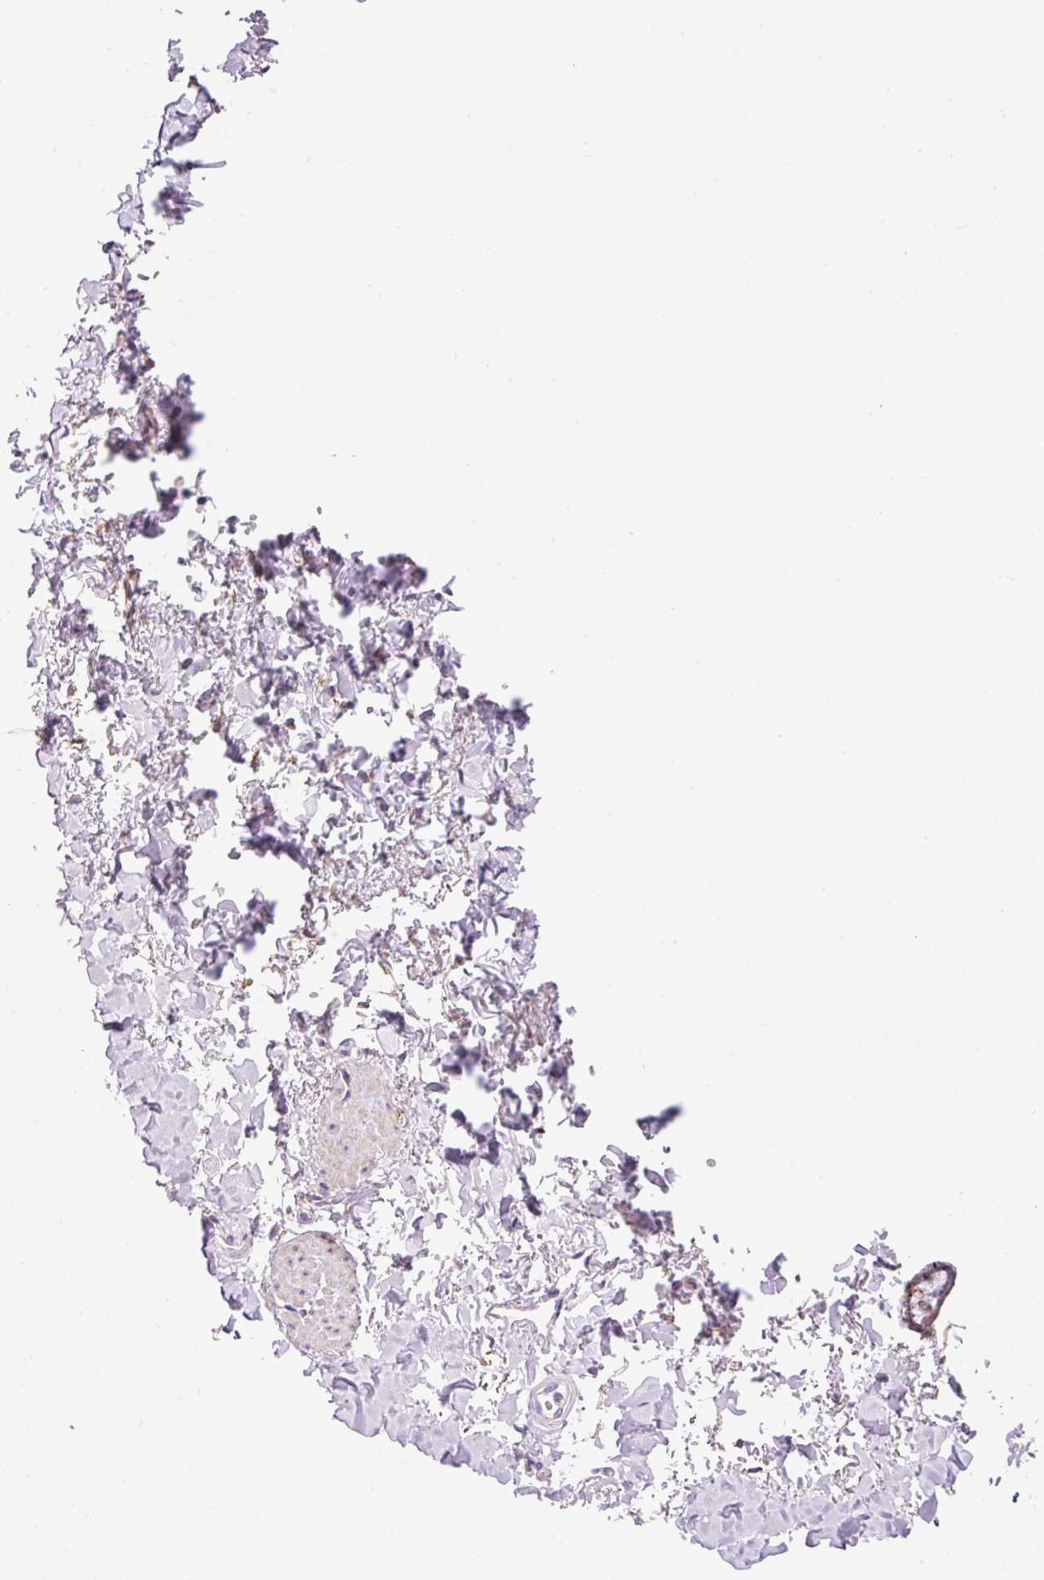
{"staining": {"intensity": "negative", "quantity": "none", "location": "none"}, "tissue": "adipose tissue", "cell_type": "Adipocytes", "image_type": "normal", "snomed": [{"axis": "morphology", "description": "Normal tissue, NOS"}, {"axis": "topography", "description": "Vulva"}, {"axis": "topography", "description": "Vagina"}, {"axis": "topography", "description": "Peripheral nerve tissue"}], "caption": "Immunohistochemistry micrograph of benign adipose tissue stained for a protein (brown), which exhibits no staining in adipocytes. (DAB (3,3'-diaminobenzidine) immunohistochemistry with hematoxylin counter stain).", "gene": "DOK6", "patient": {"sex": "female", "age": 66}}